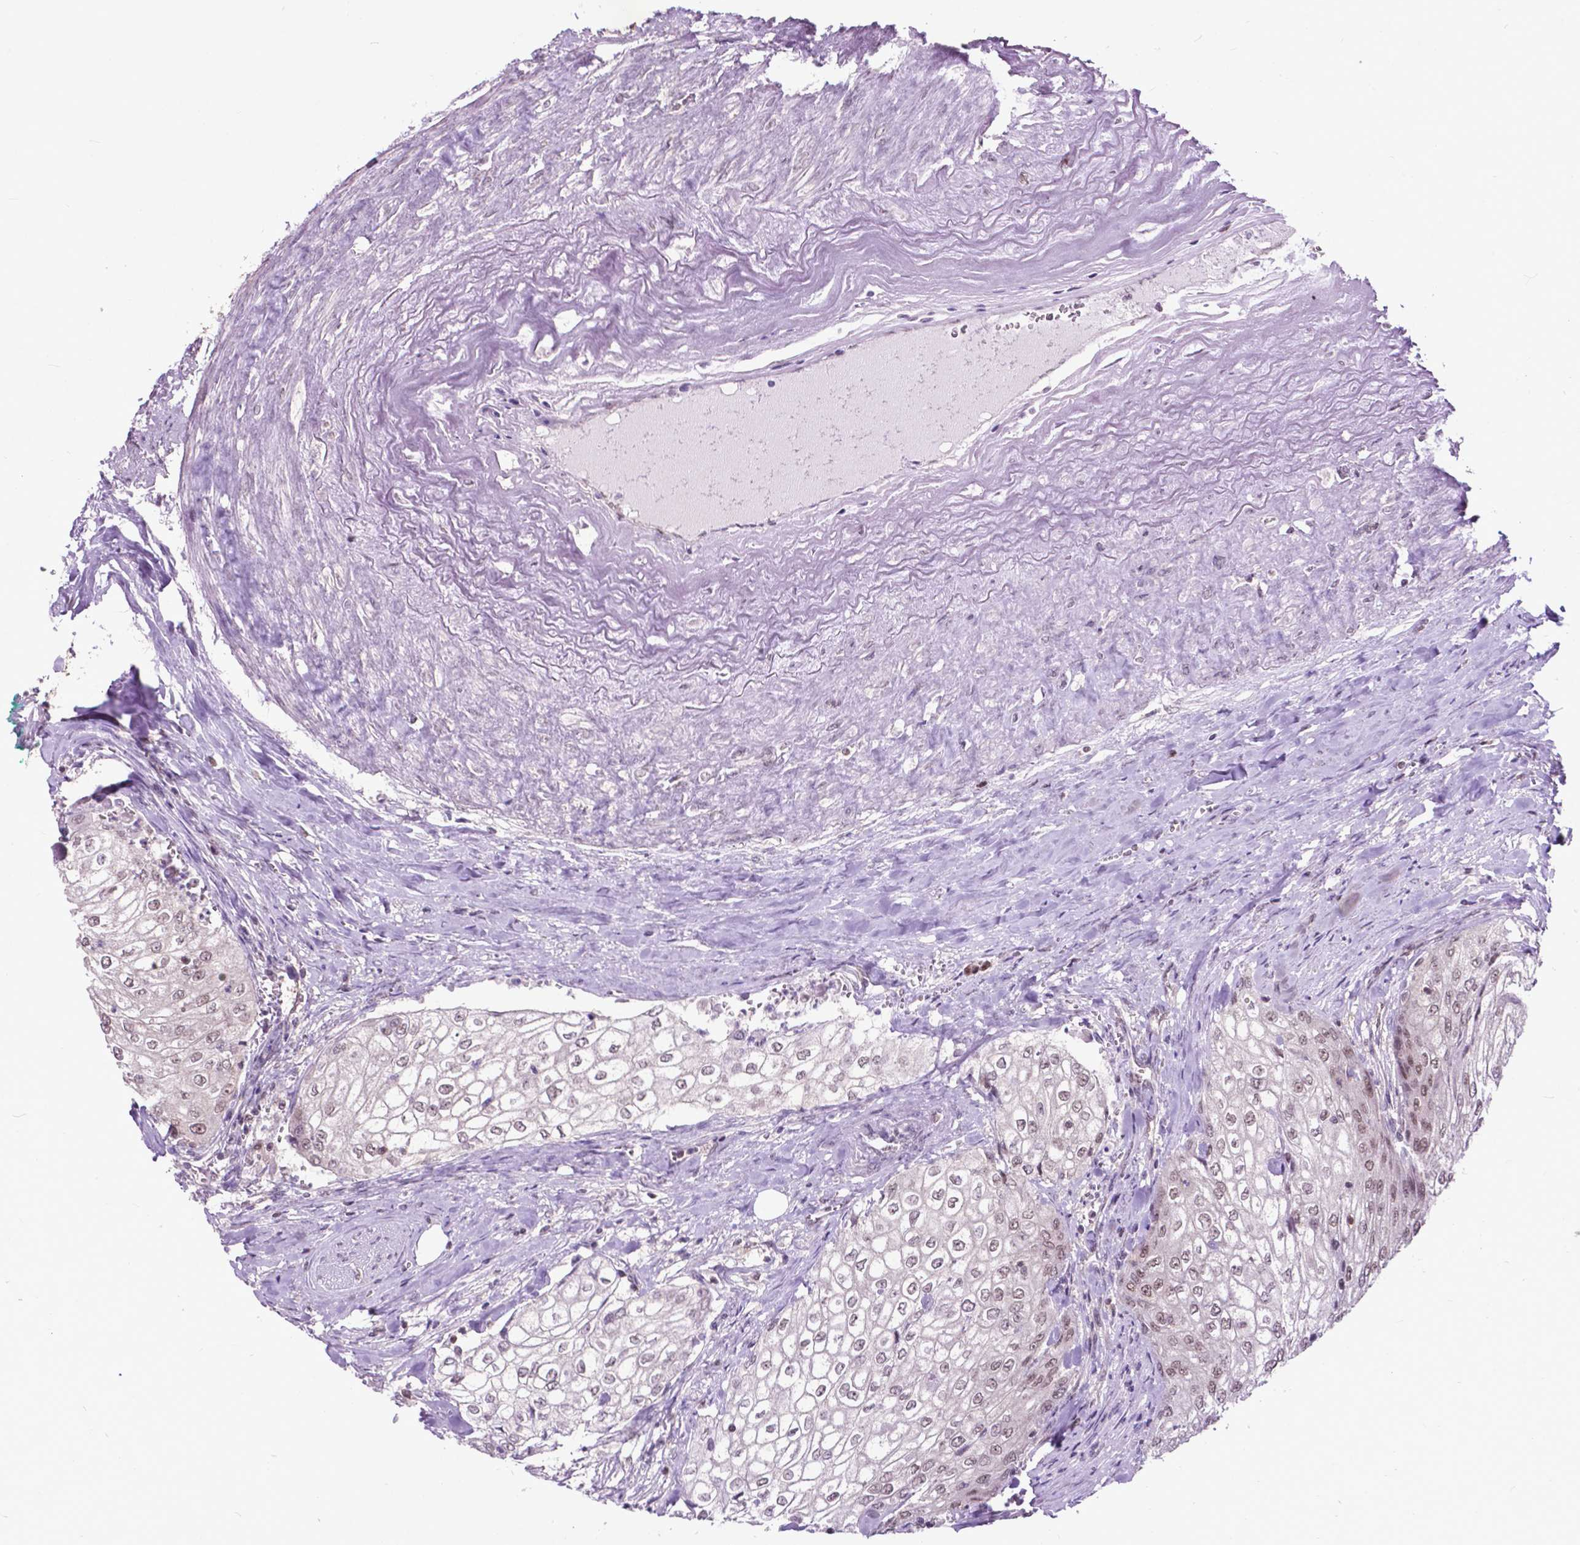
{"staining": {"intensity": "weak", "quantity": "<25%", "location": "nuclear"}, "tissue": "urothelial cancer", "cell_type": "Tumor cells", "image_type": "cancer", "snomed": [{"axis": "morphology", "description": "Urothelial carcinoma, High grade"}, {"axis": "topography", "description": "Urinary bladder"}], "caption": "This photomicrograph is of urothelial cancer stained with IHC to label a protein in brown with the nuclei are counter-stained blue. There is no staining in tumor cells.", "gene": "FAF1", "patient": {"sex": "male", "age": 62}}